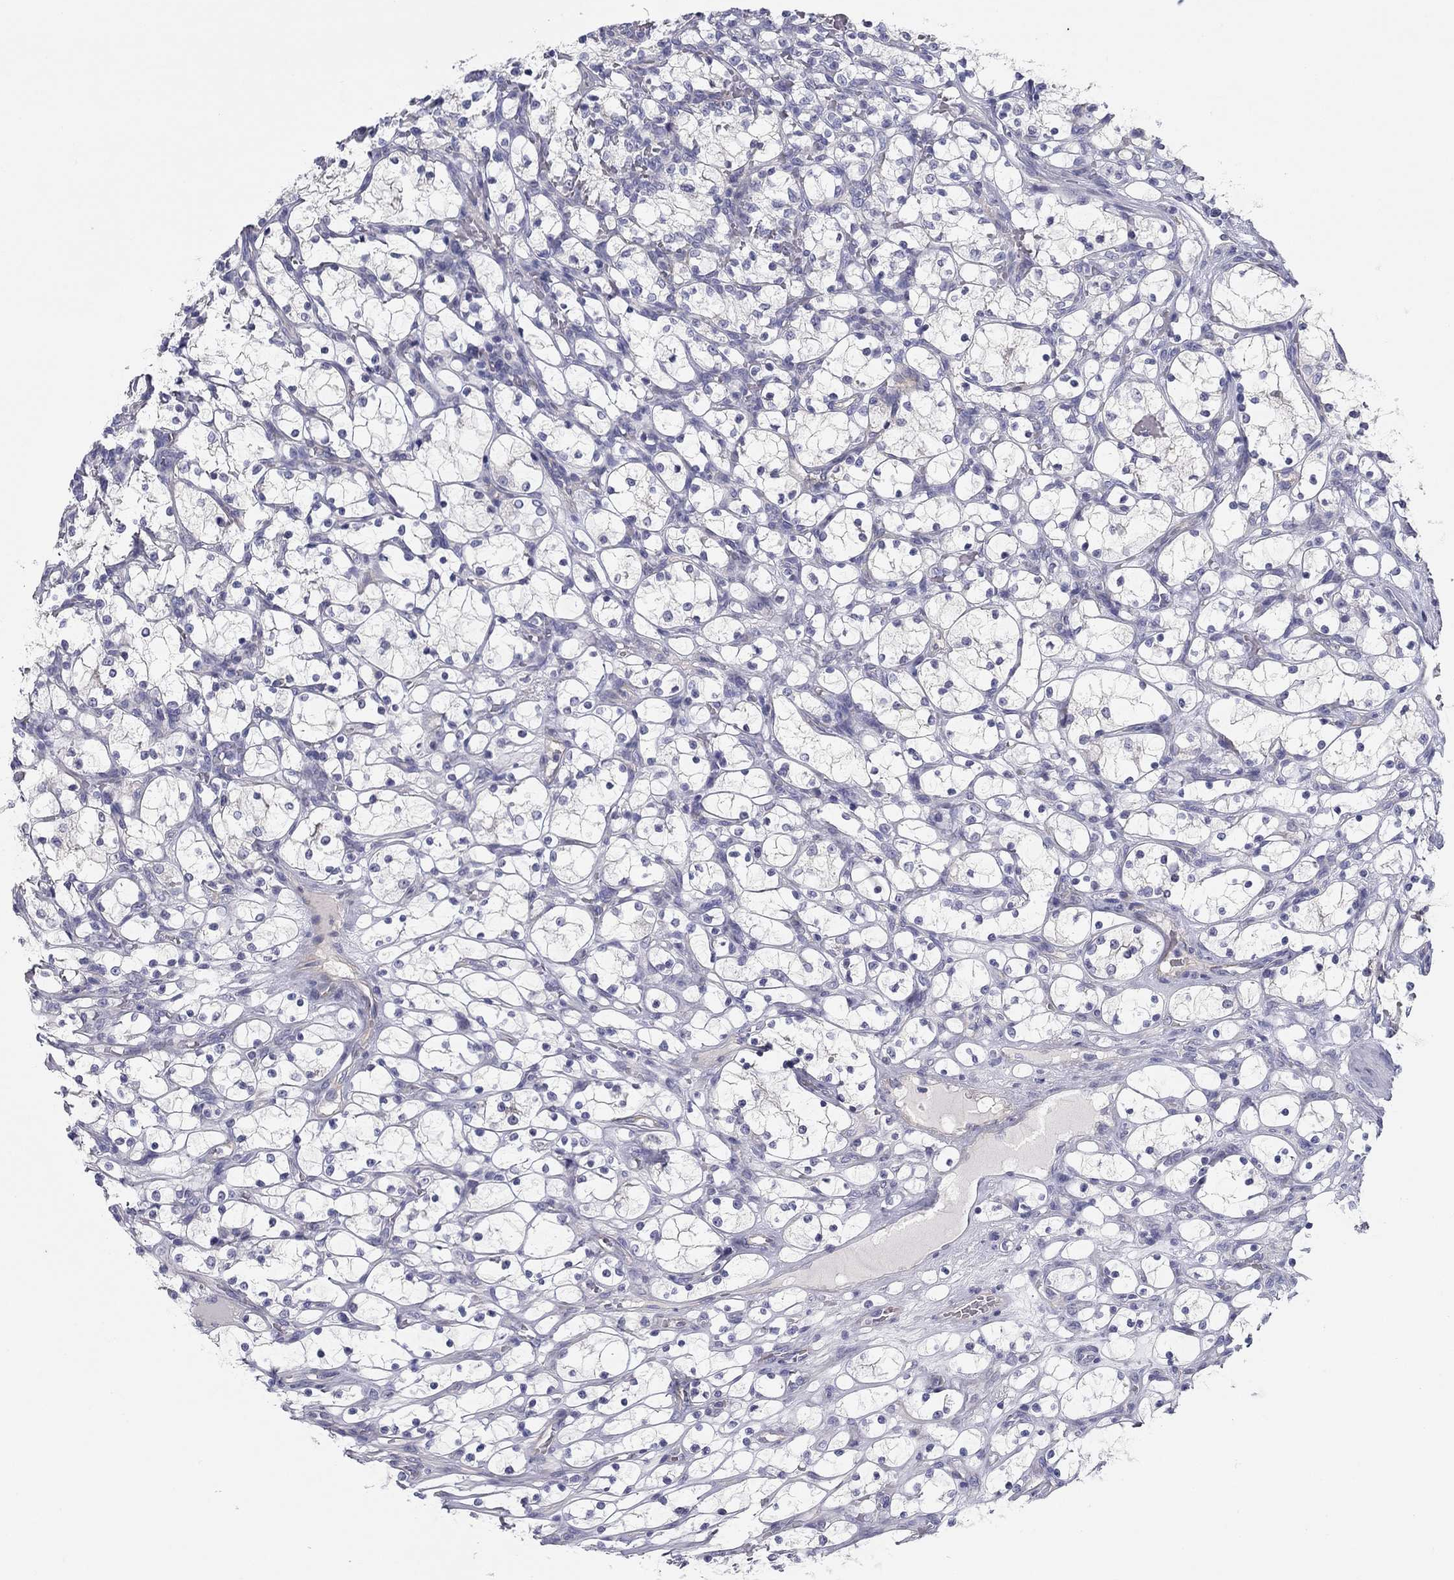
{"staining": {"intensity": "negative", "quantity": "none", "location": "none"}, "tissue": "renal cancer", "cell_type": "Tumor cells", "image_type": "cancer", "snomed": [{"axis": "morphology", "description": "Adenocarcinoma, NOS"}, {"axis": "topography", "description": "Kidney"}], "caption": "This is a image of immunohistochemistry staining of adenocarcinoma (renal), which shows no expression in tumor cells.", "gene": "SEPTIN3", "patient": {"sex": "female", "age": 69}}